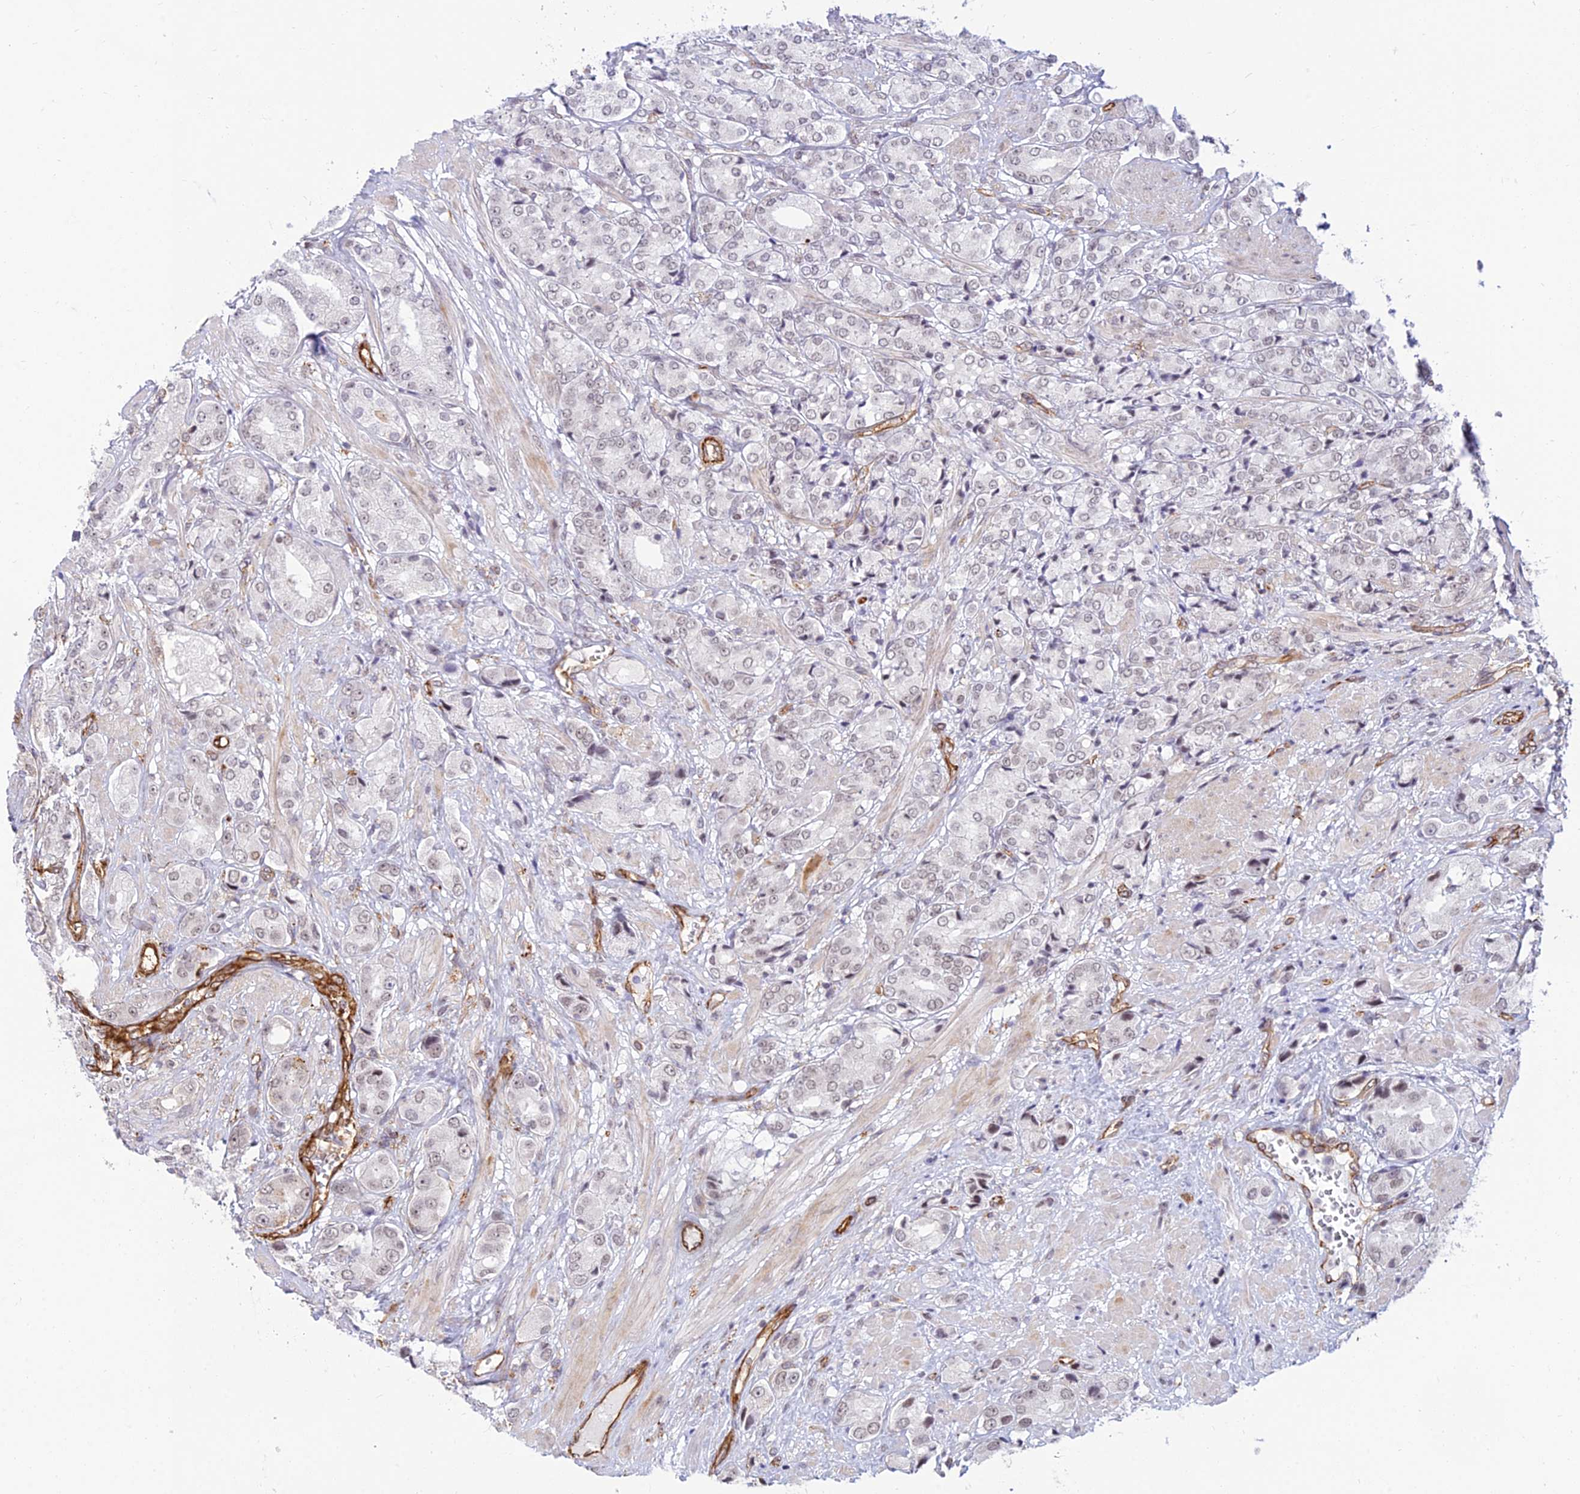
{"staining": {"intensity": "weak", "quantity": "<25%", "location": "nuclear"}, "tissue": "prostate cancer", "cell_type": "Tumor cells", "image_type": "cancer", "snomed": [{"axis": "morphology", "description": "Adenocarcinoma, High grade"}, {"axis": "topography", "description": "Prostate and seminal vesicle, NOS"}], "caption": "The image demonstrates no significant positivity in tumor cells of prostate cancer (high-grade adenocarcinoma). (Immunohistochemistry, brightfield microscopy, high magnification).", "gene": "SAPCD2", "patient": {"sex": "male", "age": 64}}